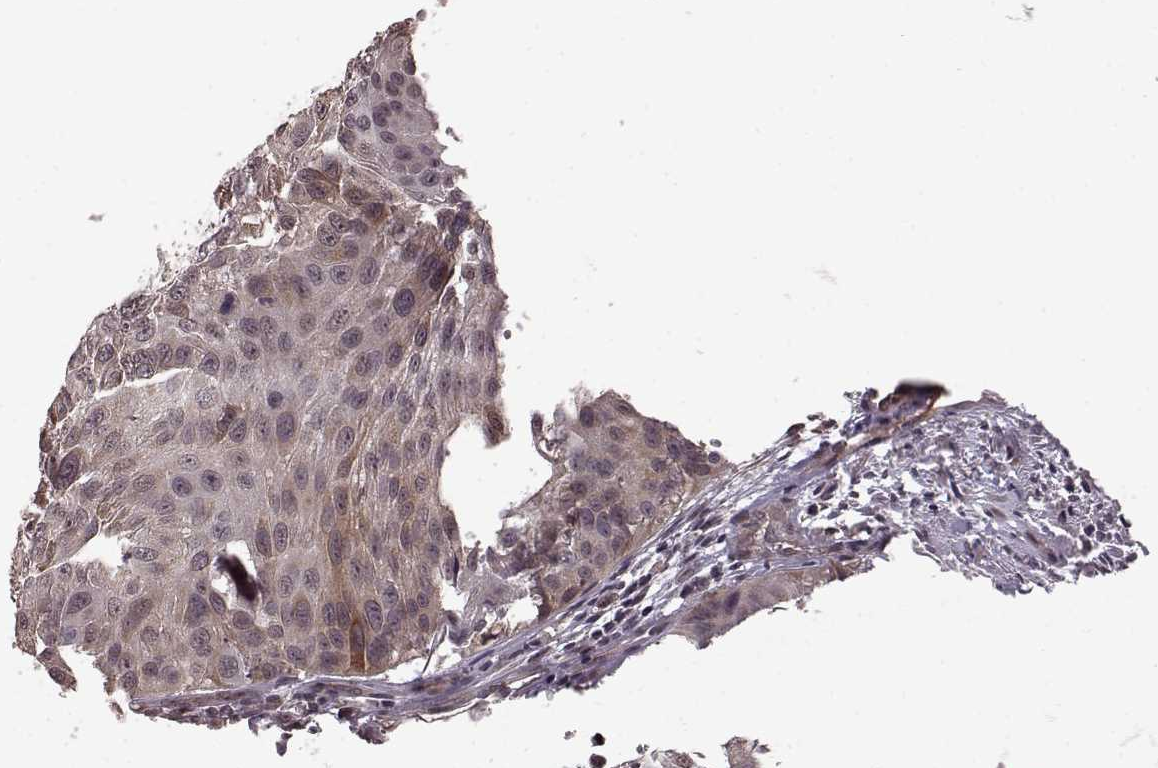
{"staining": {"intensity": "moderate", "quantity": "<25%", "location": "cytoplasmic/membranous"}, "tissue": "urothelial cancer", "cell_type": "Tumor cells", "image_type": "cancer", "snomed": [{"axis": "morphology", "description": "Urothelial carcinoma, NOS"}, {"axis": "topography", "description": "Urinary bladder"}], "caption": "Brown immunohistochemical staining in human transitional cell carcinoma reveals moderate cytoplasmic/membranous staining in approximately <25% of tumor cells.", "gene": "ELOVL5", "patient": {"sex": "male", "age": 55}}